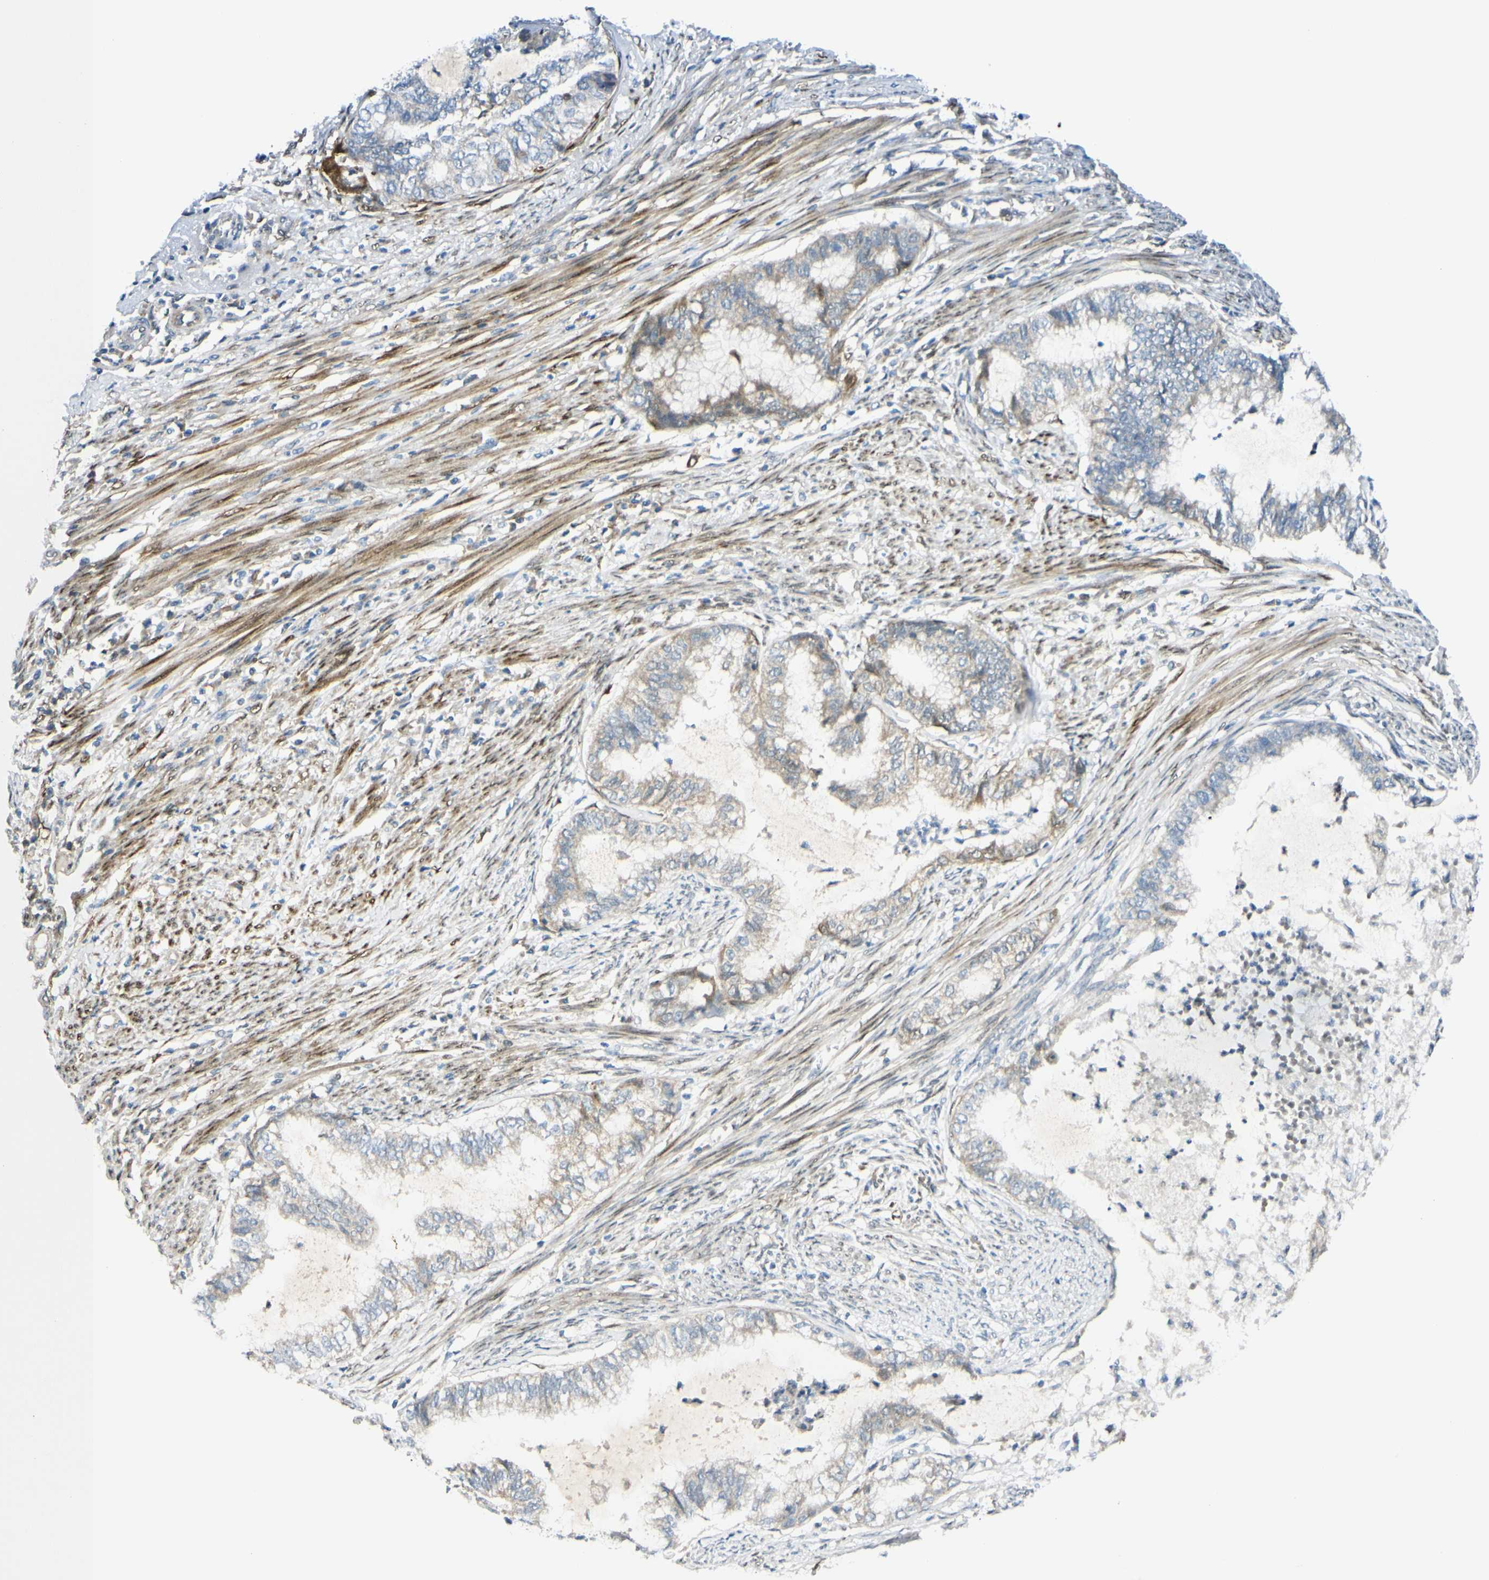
{"staining": {"intensity": "negative", "quantity": "none", "location": "none"}, "tissue": "endometrial cancer", "cell_type": "Tumor cells", "image_type": "cancer", "snomed": [{"axis": "morphology", "description": "Adenocarcinoma, NOS"}, {"axis": "topography", "description": "Endometrium"}], "caption": "A histopathology image of human endometrial adenocarcinoma is negative for staining in tumor cells.", "gene": "FHL2", "patient": {"sex": "female", "age": 79}}